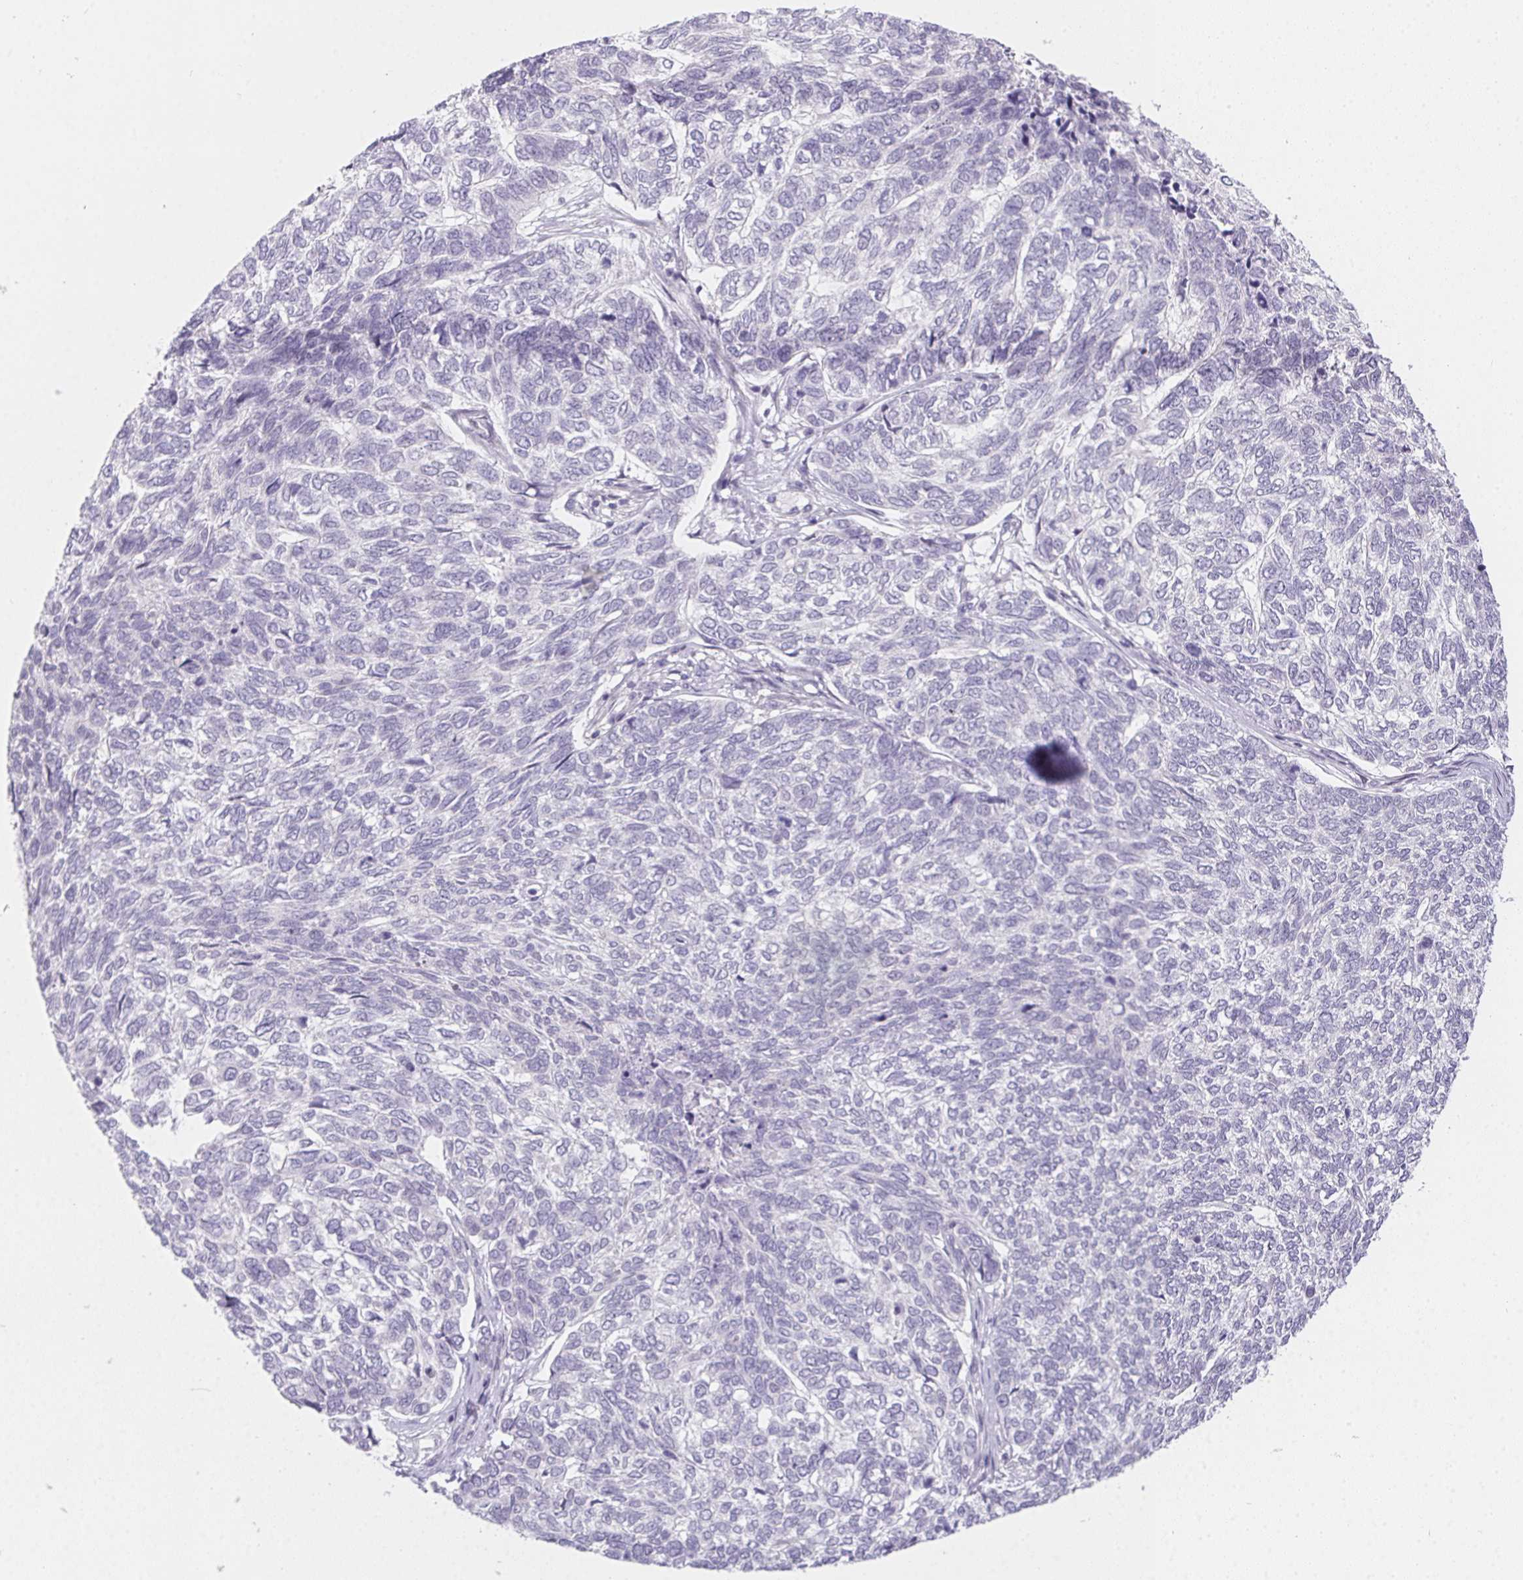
{"staining": {"intensity": "negative", "quantity": "none", "location": "none"}, "tissue": "skin cancer", "cell_type": "Tumor cells", "image_type": "cancer", "snomed": [{"axis": "morphology", "description": "Basal cell carcinoma"}, {"axis": "topography", "description": "Skin"}], "caption": "Tumor cells show no significant expression in skin basal cell carcinoma.", "gene": "MORC1", "patient": {"sex": "female", "age": 65}}